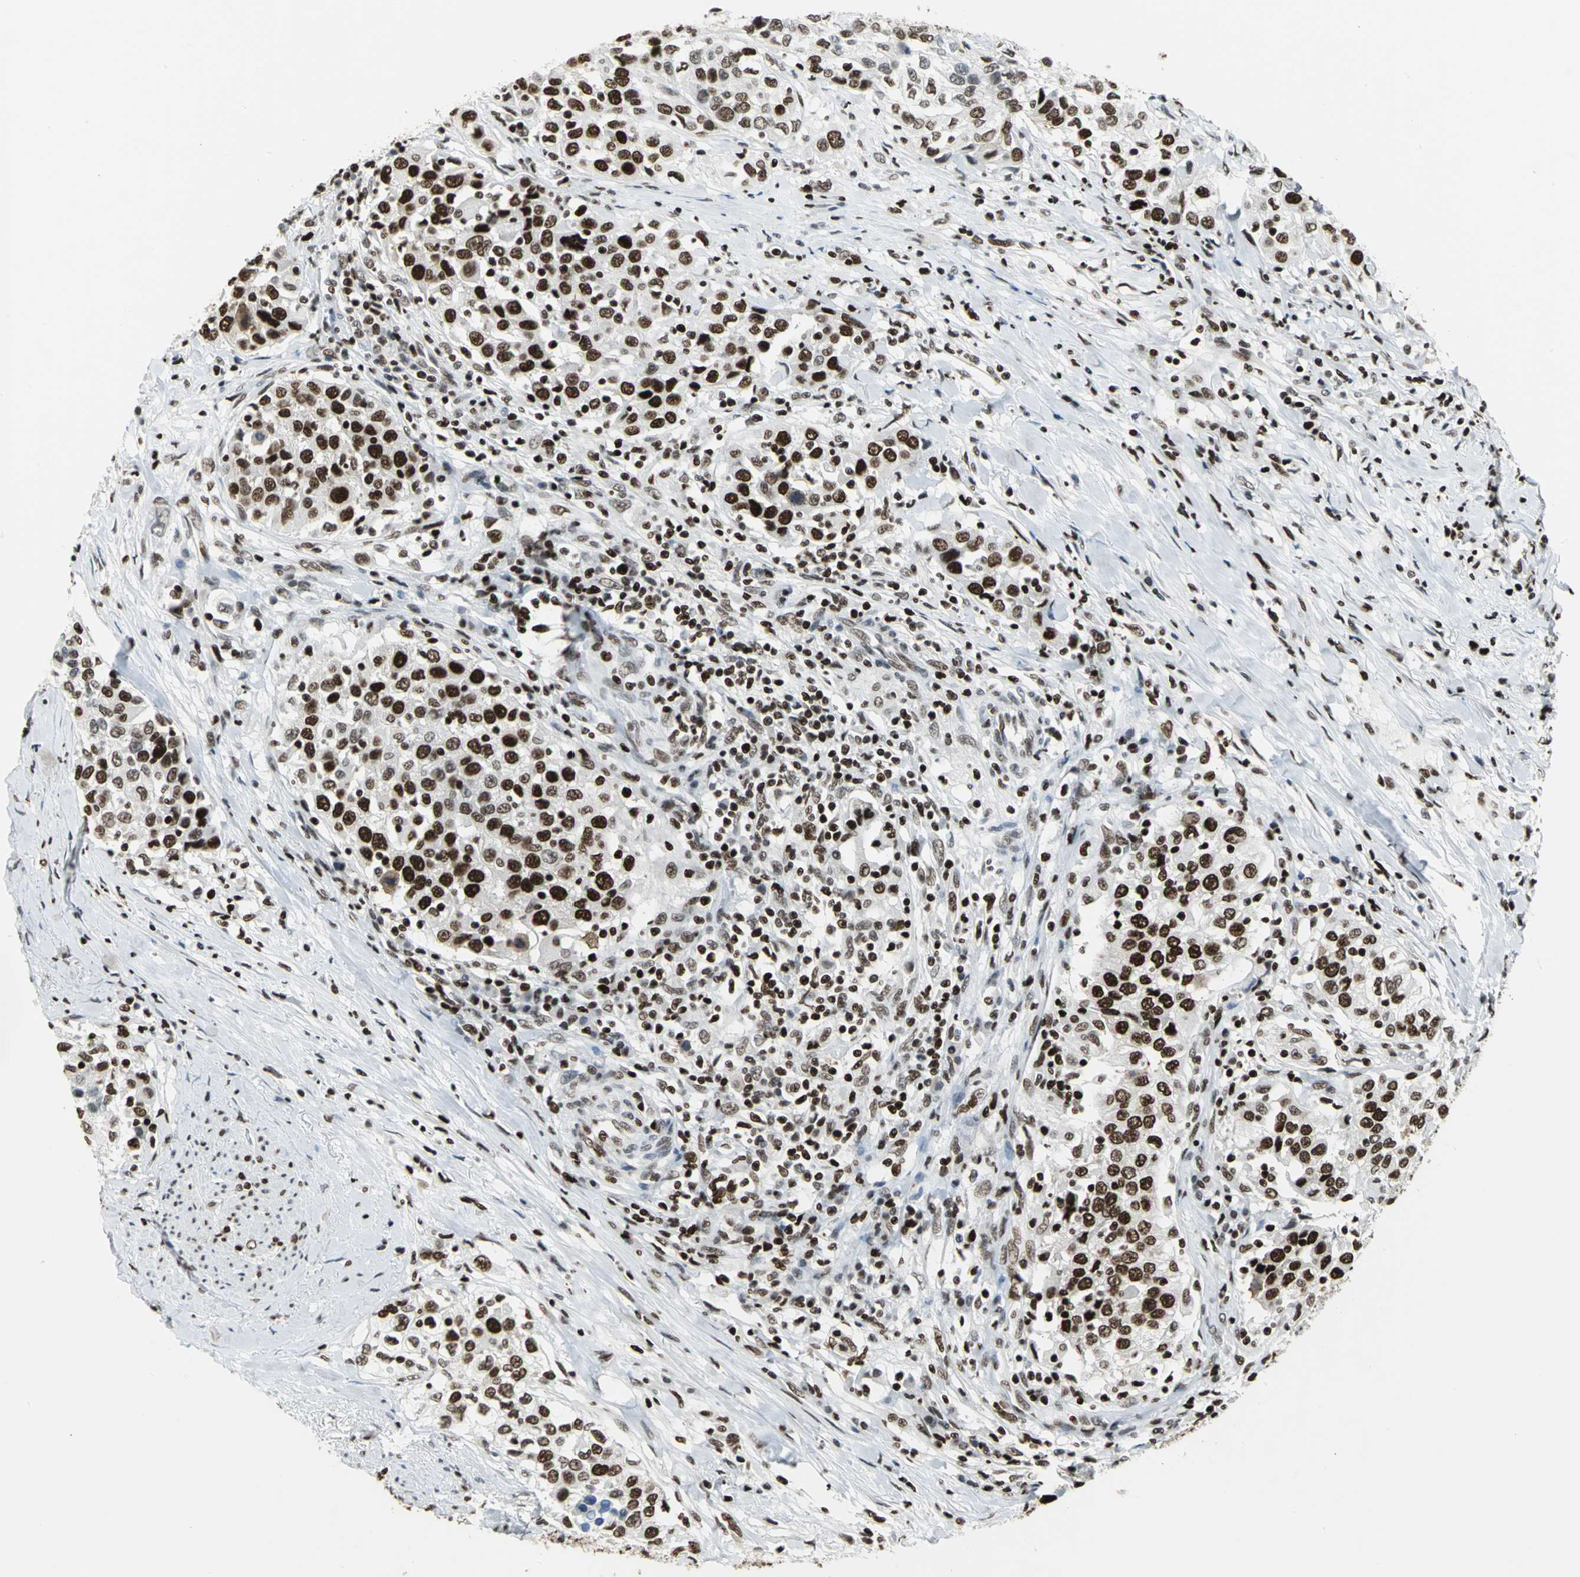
{"staining": {"intensity": "strong", "quantity": ">75%", "location": "nuclear"}, "tissue": "urothelial cancer", "cell_type": "Tumor cells", "image_type": "cancer", "snomed": [{"axis": "morphology", "description": "Urothelial carcinoma, High grade"}, {"axis": "topography", "description": "Urinary bladder"}], "caption": "Tumor cells demonstrate high levels of strong nuclear positivity in about >75% of cells in human high-grade urothelial carcinoma.", "gene": "HNRNPD", "patient": {"sex": "female", "age": 80}}